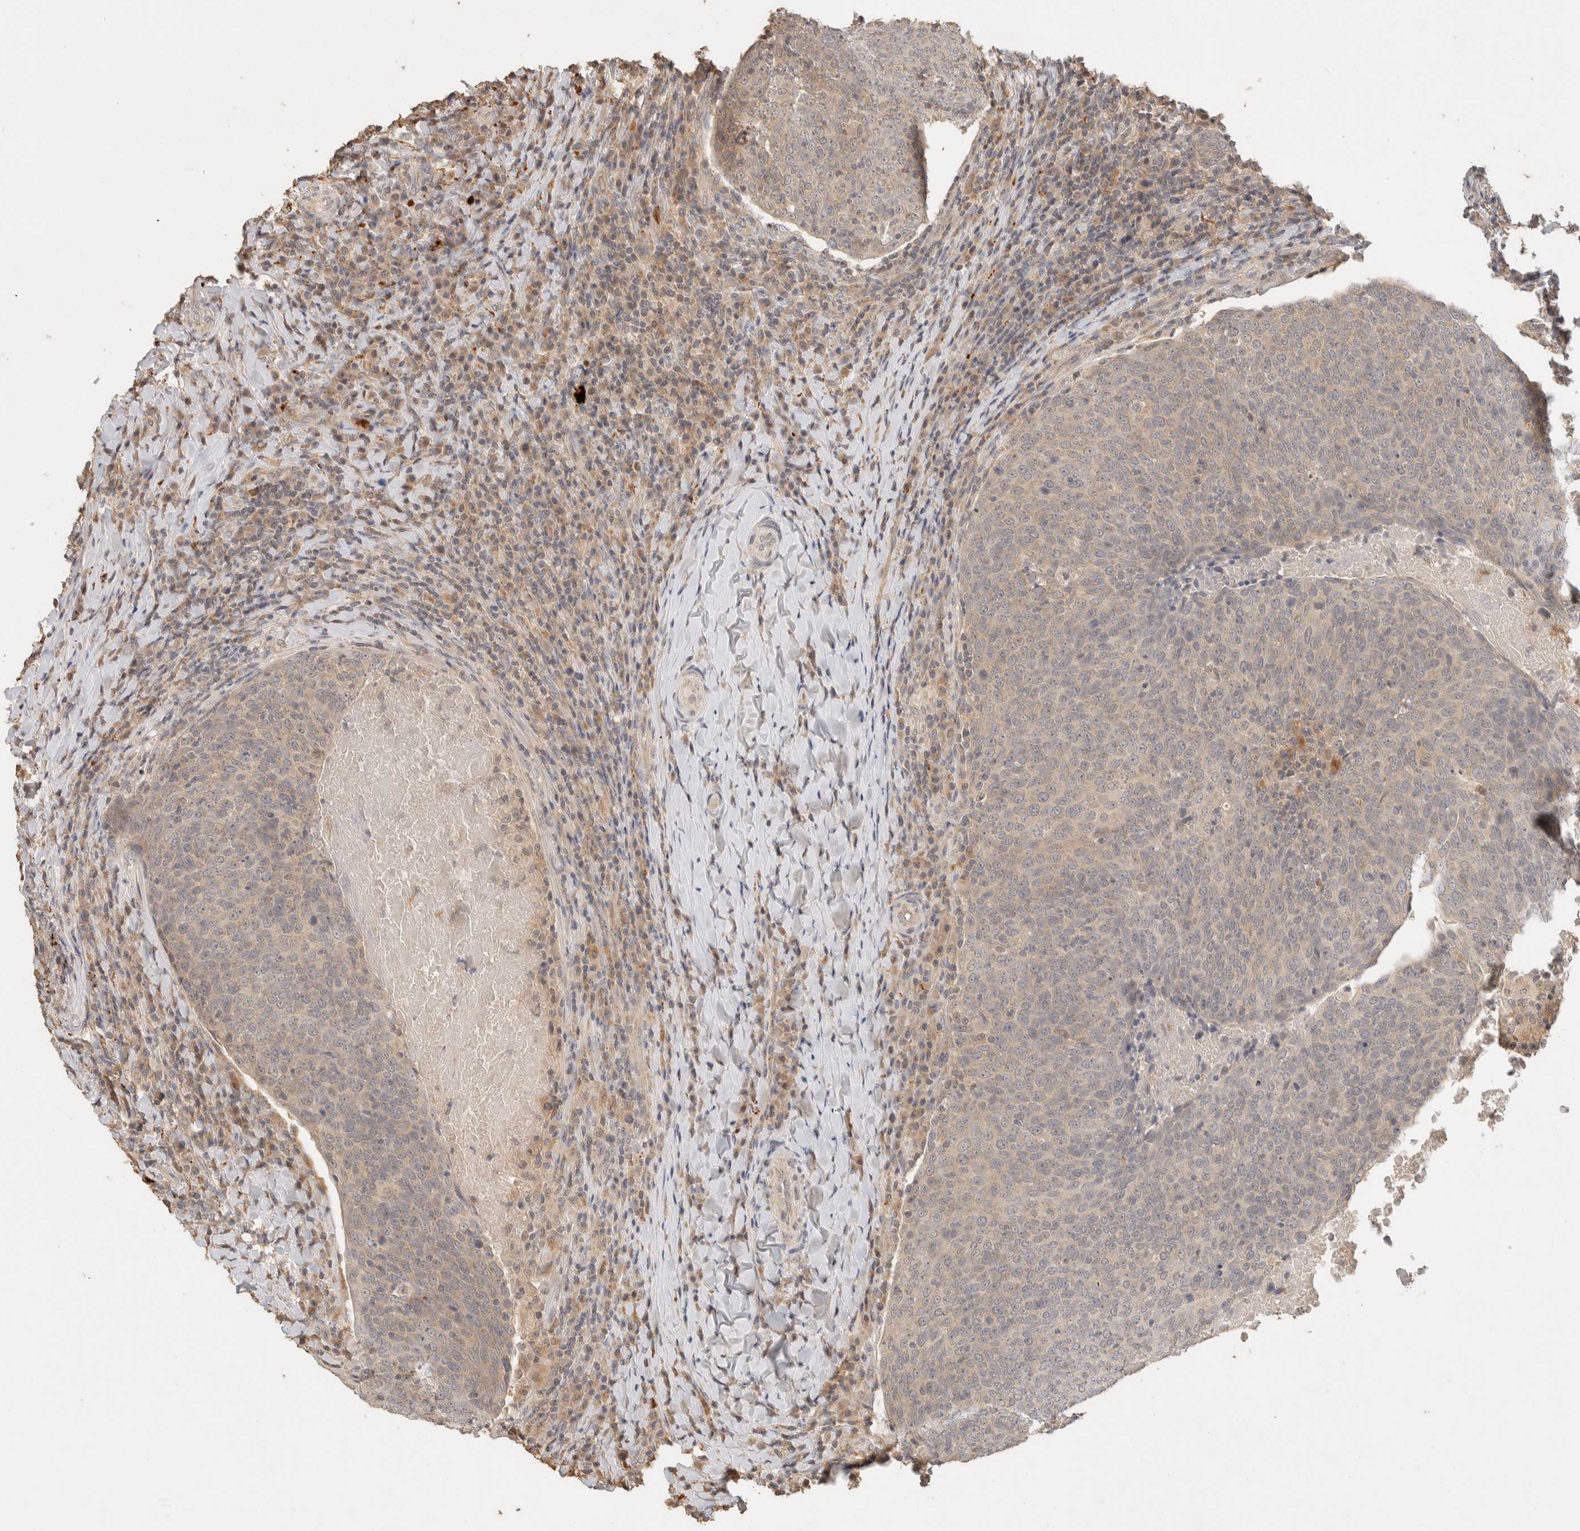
{"staining": {"intensity": "weak", "quantity": "25%-75%", "location": "cytoplasmic/membranous"}, "tissue": "head and neck cancer", "cell_type": "Tumor cells", "image_type": "cancer", "snomed": [{"axis": "morphology", "description": "Squamous cell carcinoma, NOS"}, {"axis": "morphology", "description": "Squamous cell carcinoma, metastatic, NOS"}, {"axis": "topography", "description": "Lymph node"}, {"axis": "topography", "description": "Head-Neck"}], "caption": "A brown stain labels weak cytoplasmic/membranous positivity of a protein in human head and neck squamous cell carcinoma tumor cells.", "gene": "ITPA", "patient": {"sex": "male", "age": 62}}